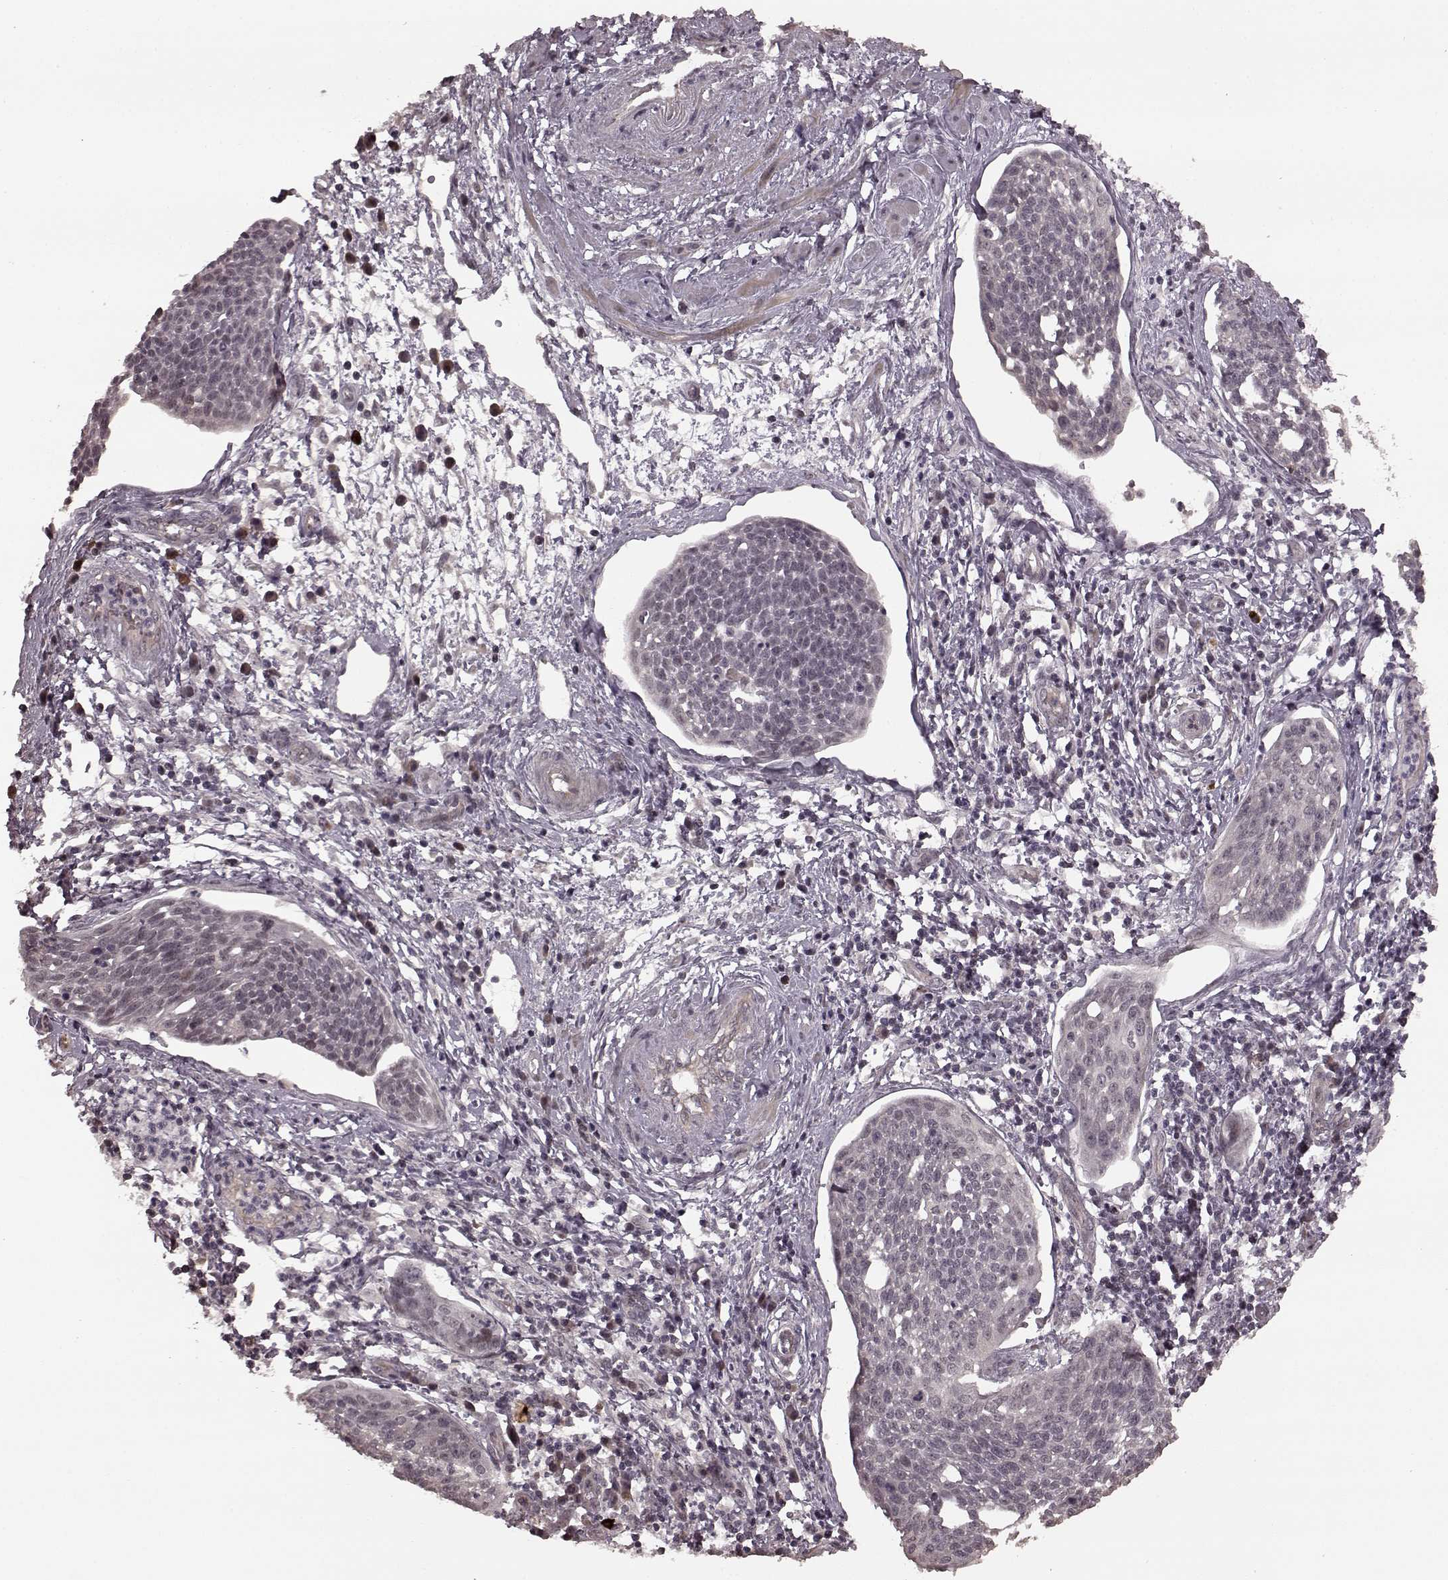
{"staining": {"intensity": "negative", "quantity": "none", "location": "none"}, "tissue": "cervical cancer", "cell_type": "Tumor cells", "image_type": "cancer", "snomed": [{"axis": "morphology", "description": "Squamous cell carcinoma, NOS"}, {"axis": "topography", "description": "Cervix"}], "caption": "An immunohistochemistry histopathology image of cervical cancer (squamous cell carcinoma) is shown. There is no staining in tumor cells of cervical cancer (squamous cell carcinoma).", "gene": "PLCB4", "patient": {"sex": "female", "age": 34}}